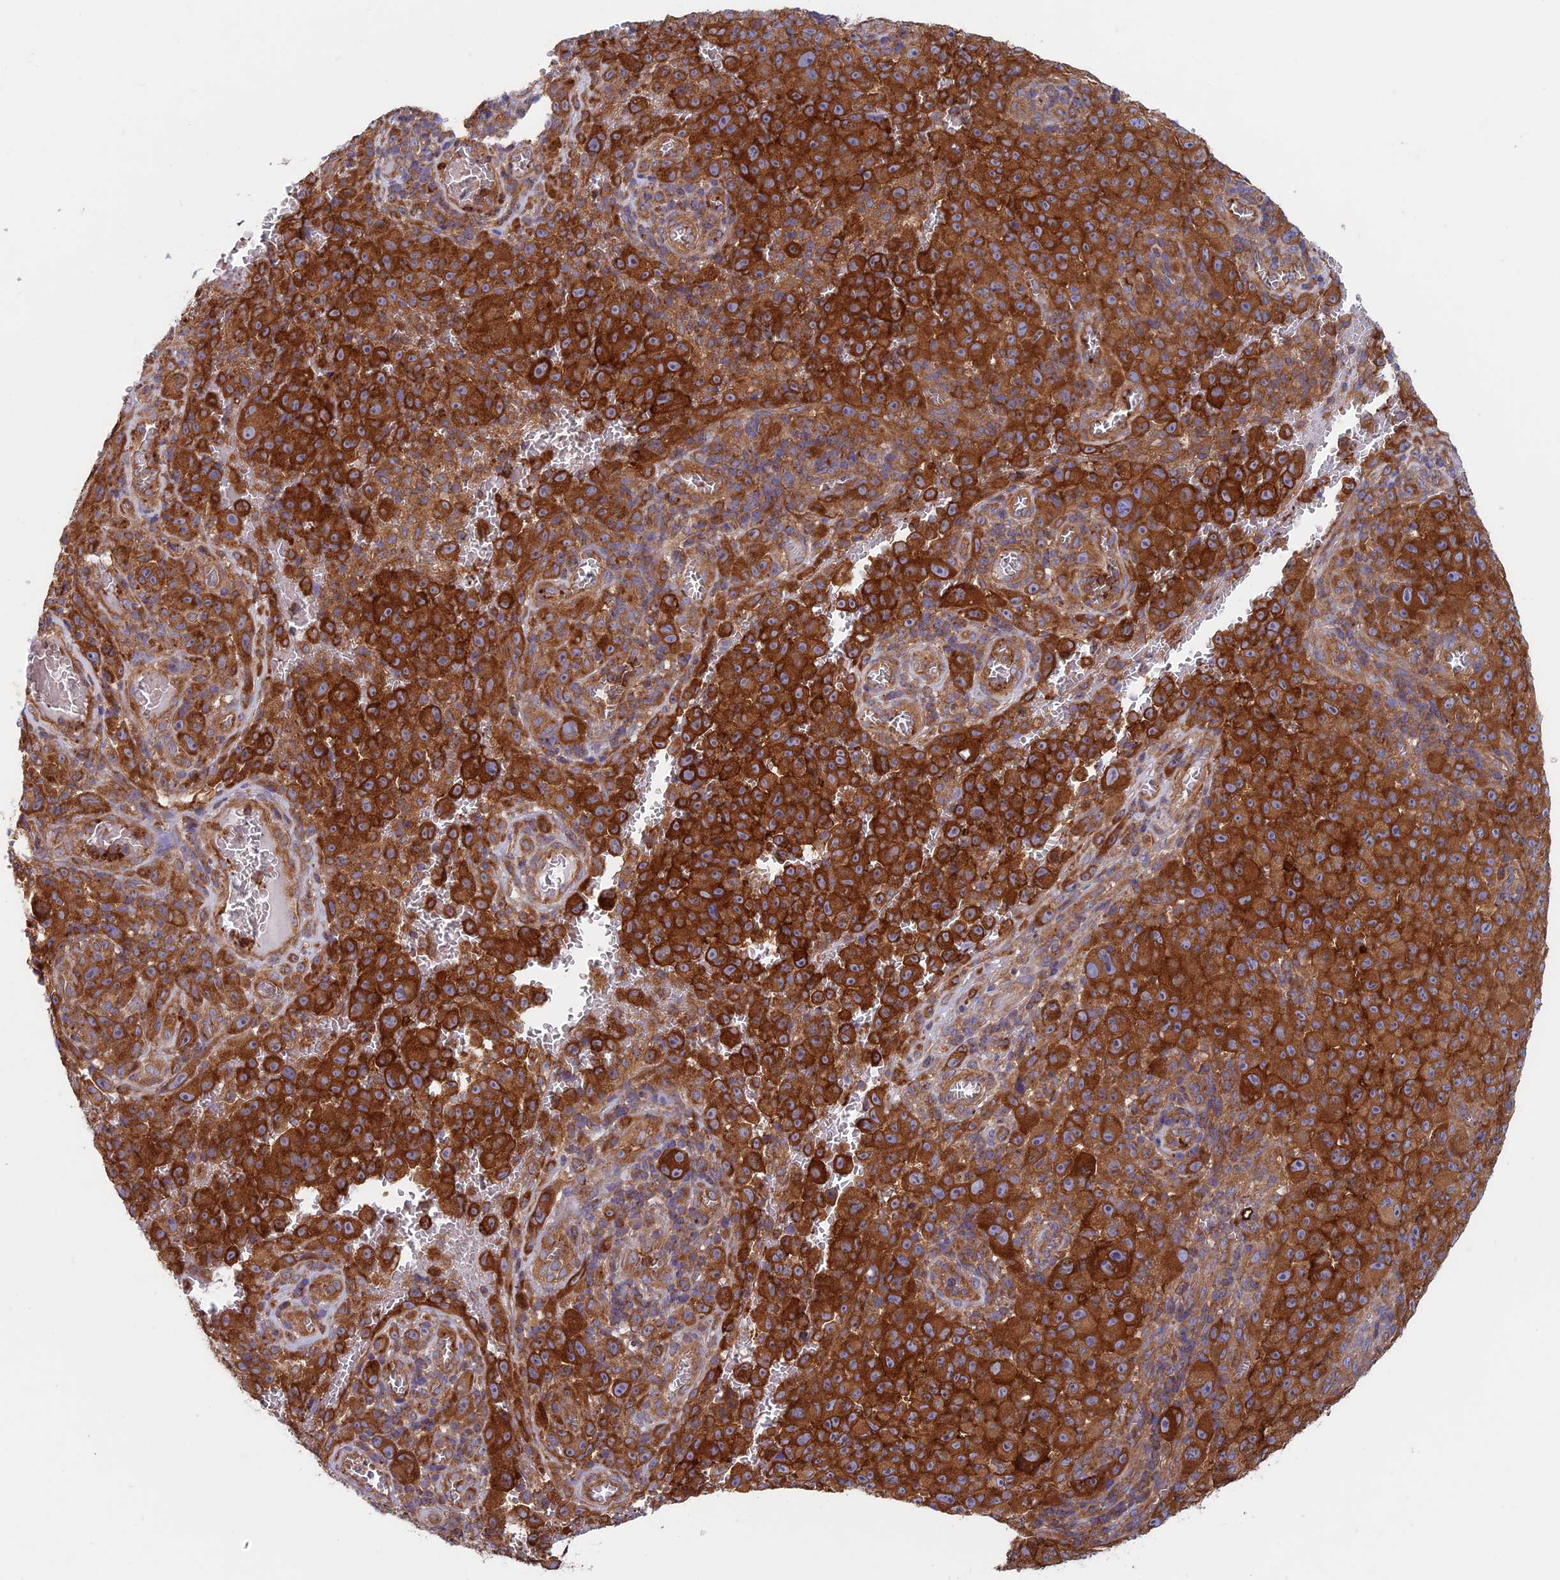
{"staining": {"intensity": "strong", "quantity": ">75%", "location": "cytoplasmic/membranous"}, "tissue": "melanoma", "cell_type": "Tumor cells", "image_type": "cancer", "snomed": [{"axis": "morphology", "description": "Malignant melanoma, NOS"}, {"axis": "topography", "description": "Skin"}], "caption": "Protein expression analysis of melanoma exhibits strong cytoplasmic/membranous staining in approximately >75% of tumor cells.", "gene": "DNM1L", "patient": {"sex": "female", "age": 82}}